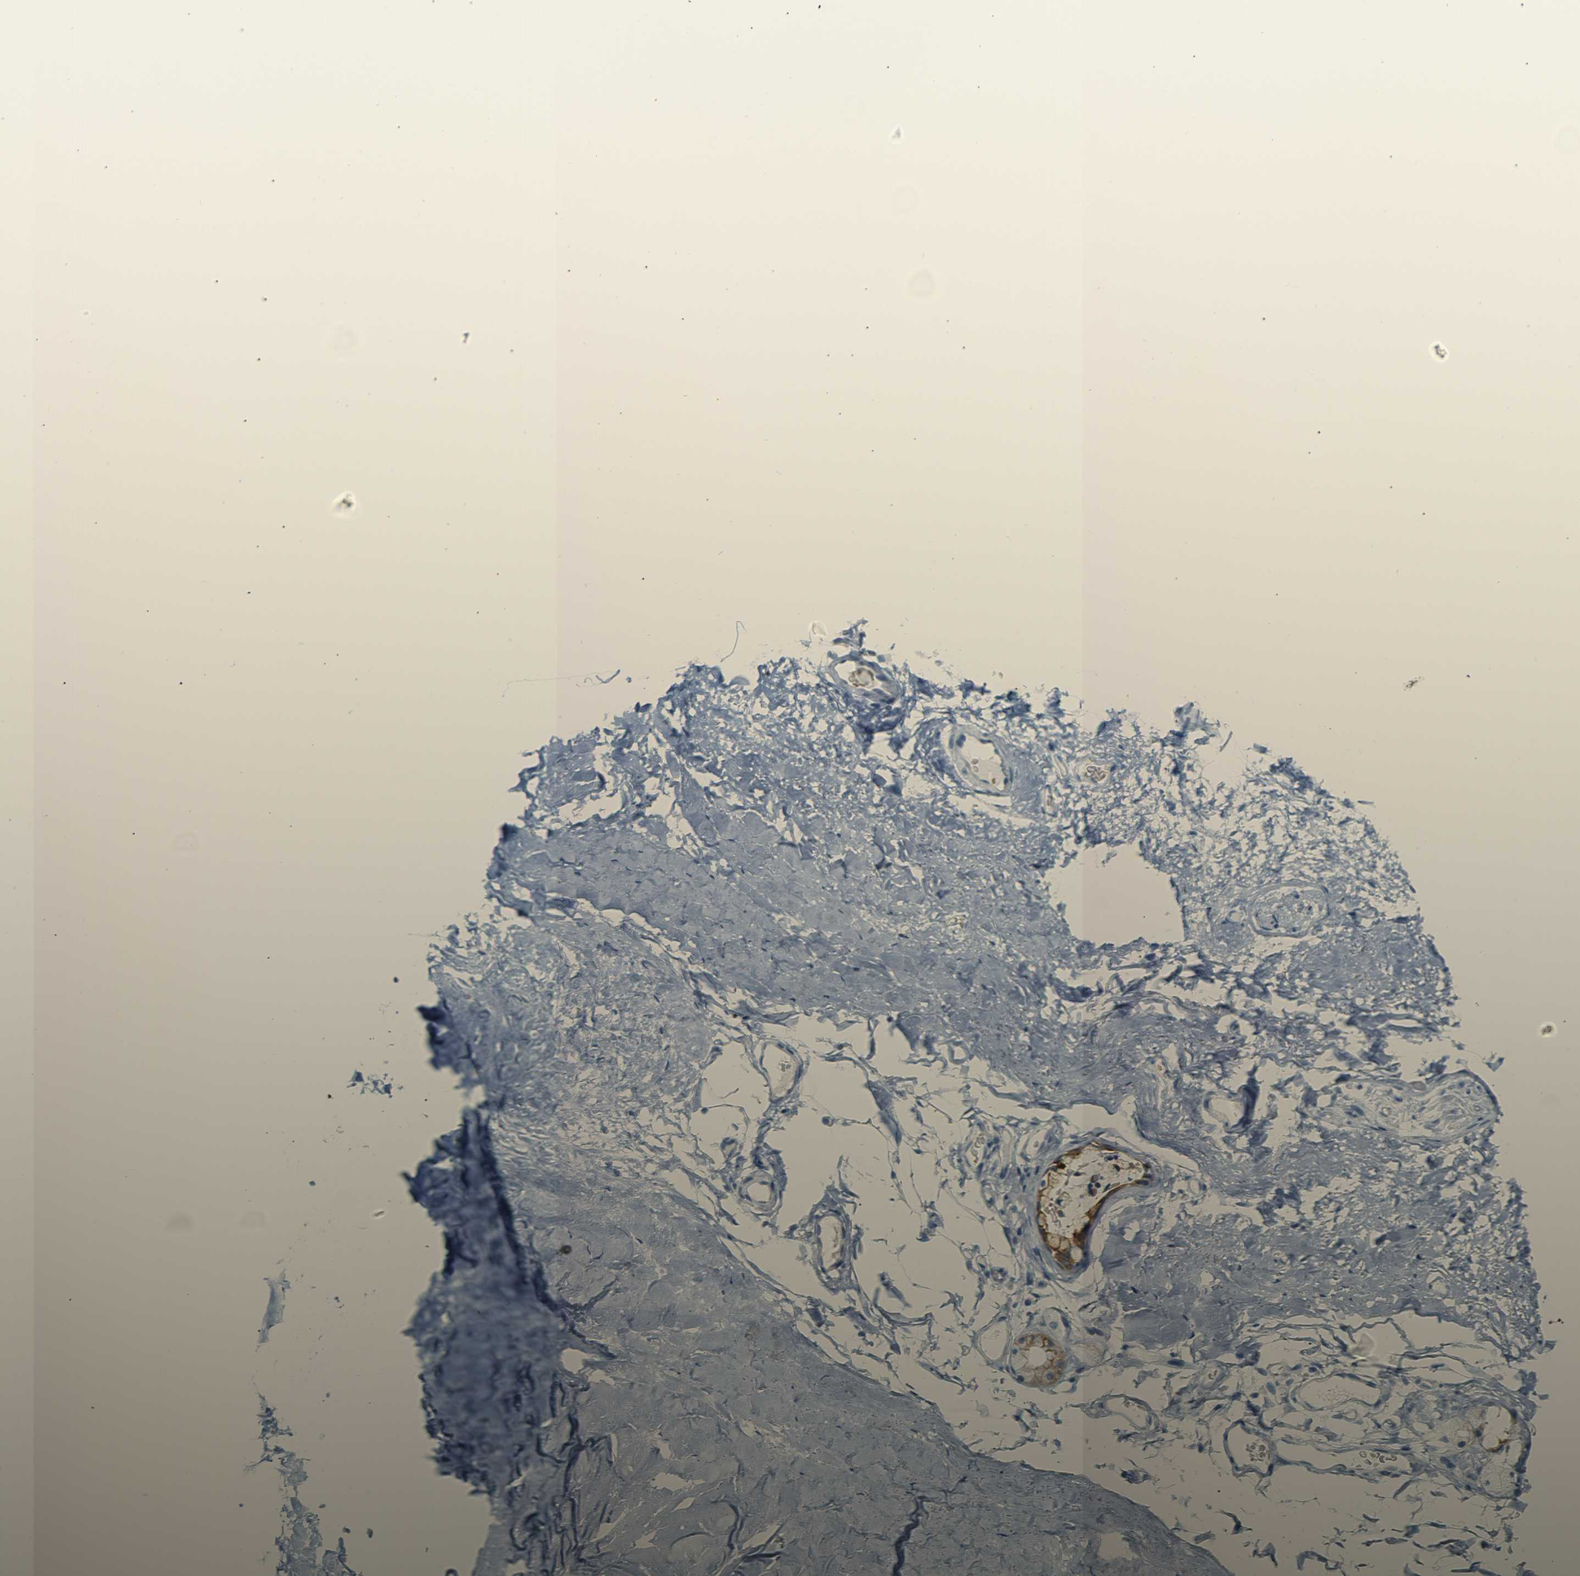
{"staining": {"intensity": "negative", "quantity": "none", "location": "none"}, "tissue": "adipose tissue", "cell_type": "Adipocytes", "image_type": "normal", "snomed": [{"axis": "morphology", "description": "Normal tissue, NOS"}, {"axis": "topography", "description": "Bronchus"}], "caption": "Adipose tissue stained for a protein using IHC reveals no expression adipocytes.", "gene": "DYNAP", "patient": {"sex": "female", "age": 73}}